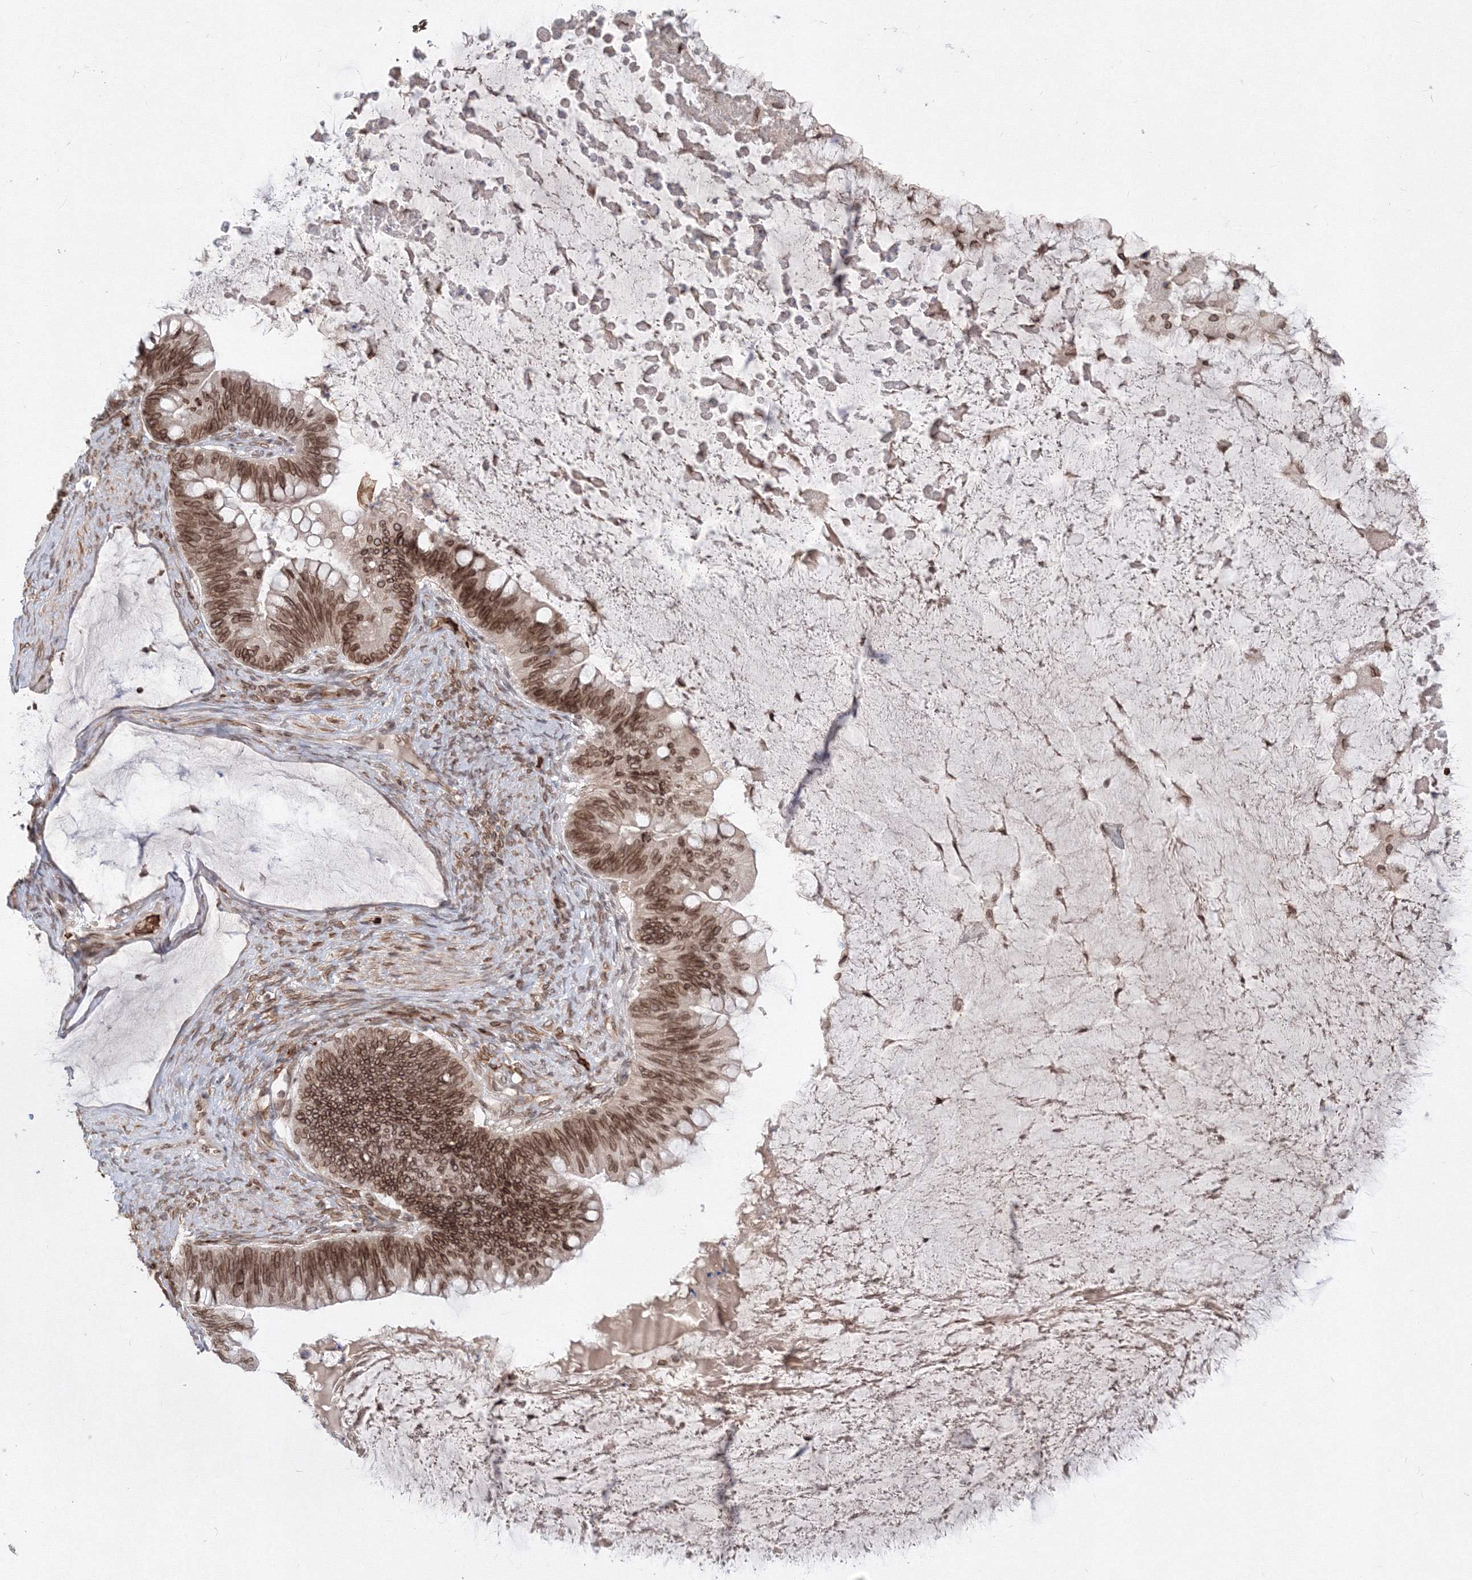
{"staining": {"intensity": "moderate", "quantity": ">75%", "location": "cytoplasmic/membranous,nuclear"}, "tissue": "ovarian cancer", "cell_type": "Tumor cells", "image_type": "cancer", "snomed": [{"axis": "morphology", "description": "Cystadenocarcinoma, mucinous, NOS"}, {"axis": "topography", "description": "Ovary"}], "caption": "Immunohistochemical staining of ovarian mucinous cystadenocarcinoma reveals medium levels of moderate cytoplasmic/membranous and nuclear protein expression in about >75% of tumor cells.", "gene": "DNAJB2", "patient": {"sex": "female", "age": 61}}